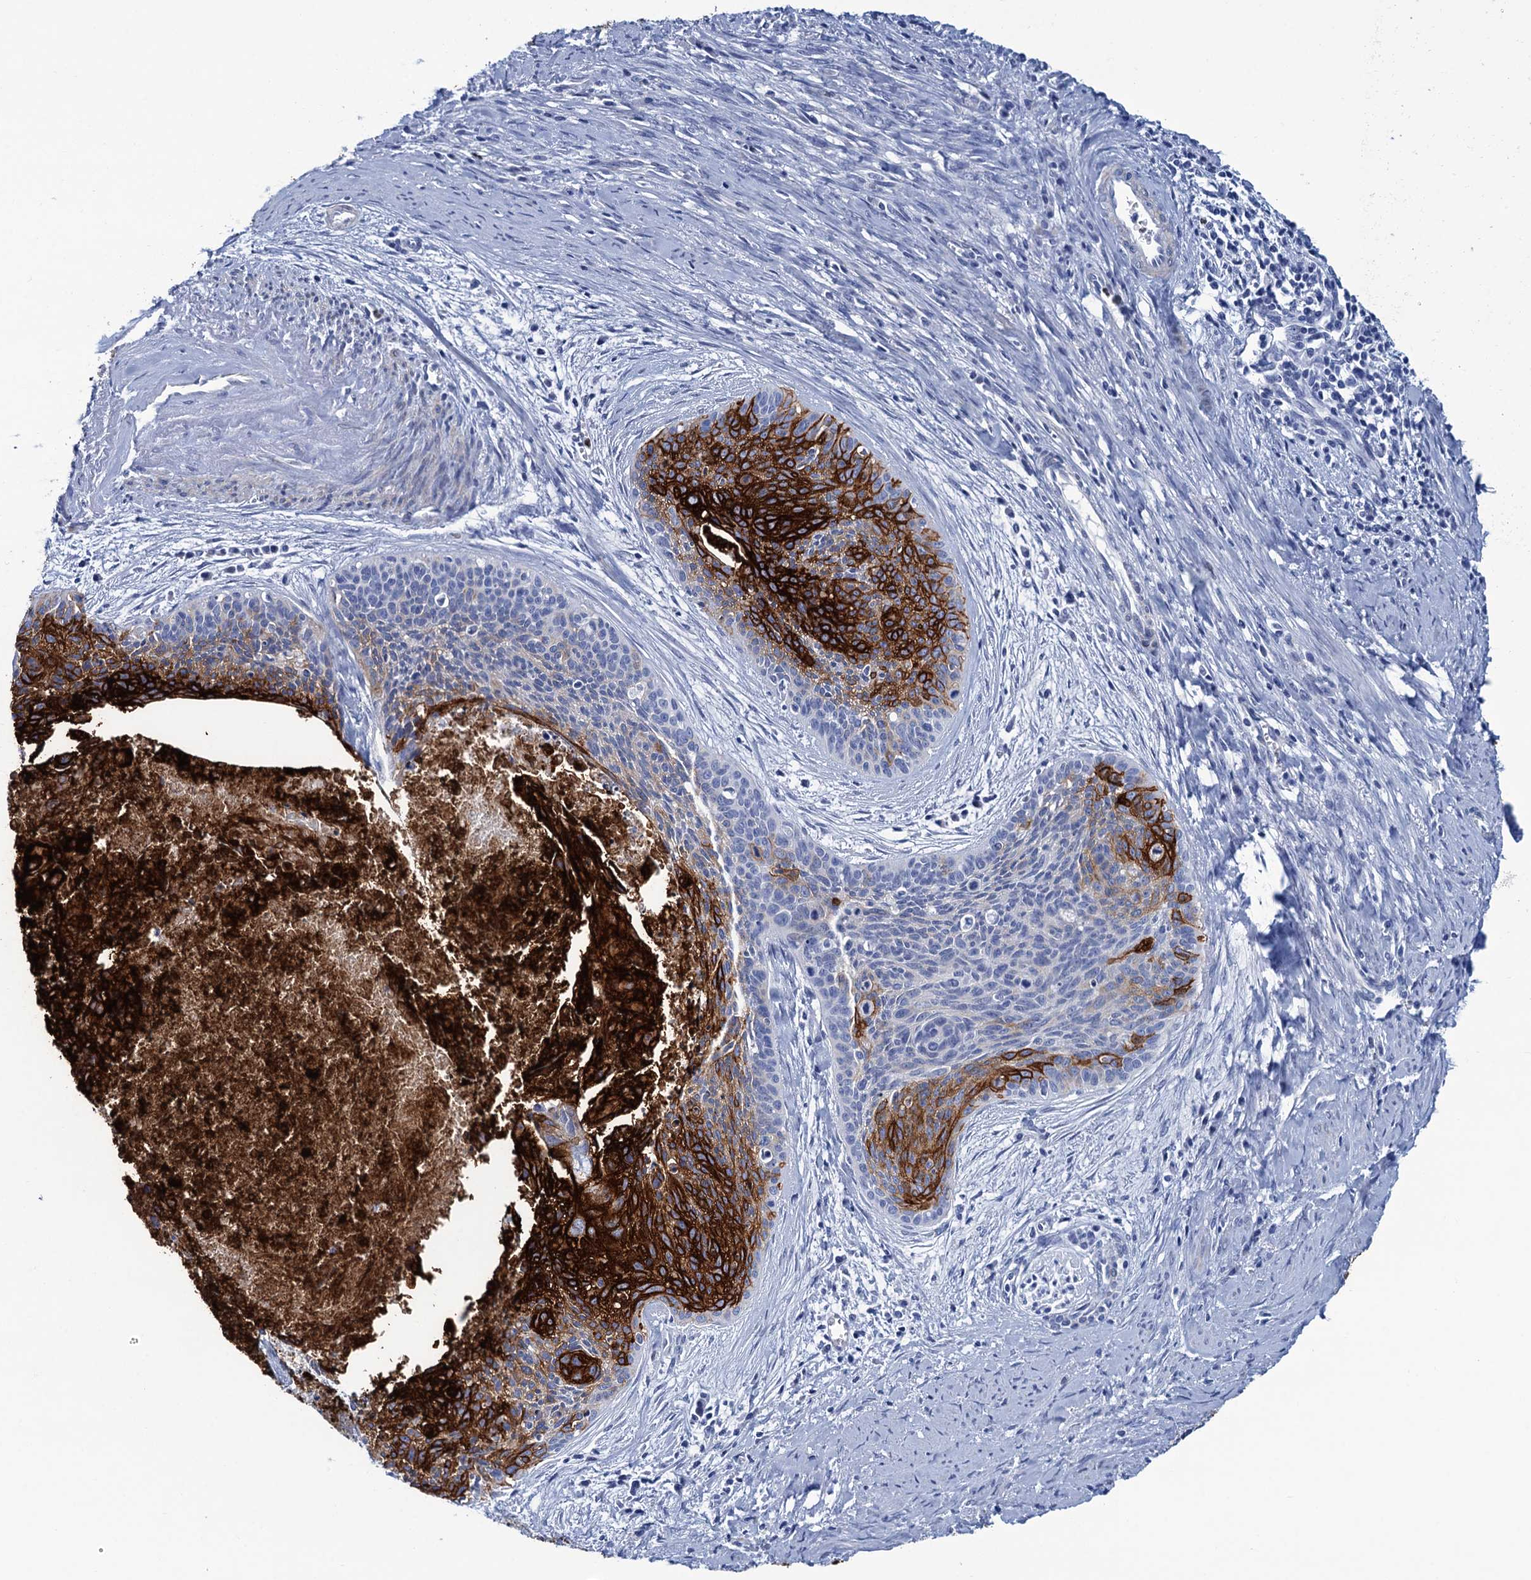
{"staining": {"intensity": "strong", "quantity": "<25%", "location": "cytoplasmic/membranous"}, "tissue": "cervical cancer", "cell_type": "Tumor cells", "image_type": "cancer", "snomed": [{"axis": "morphology", "description": "Squamous cell carcinoma, NOS"}, {"axis": "topography", "description": "Cervix"}], "caption": "Immunohistochemical staining of cervical squamous cell carcinoma reveals medium levels of strong cytoplasmic/membranous protein positivity in about <25% of tumor cells.", "gene": "RHCG", "patient": {"sex": "female", "age": 55}}